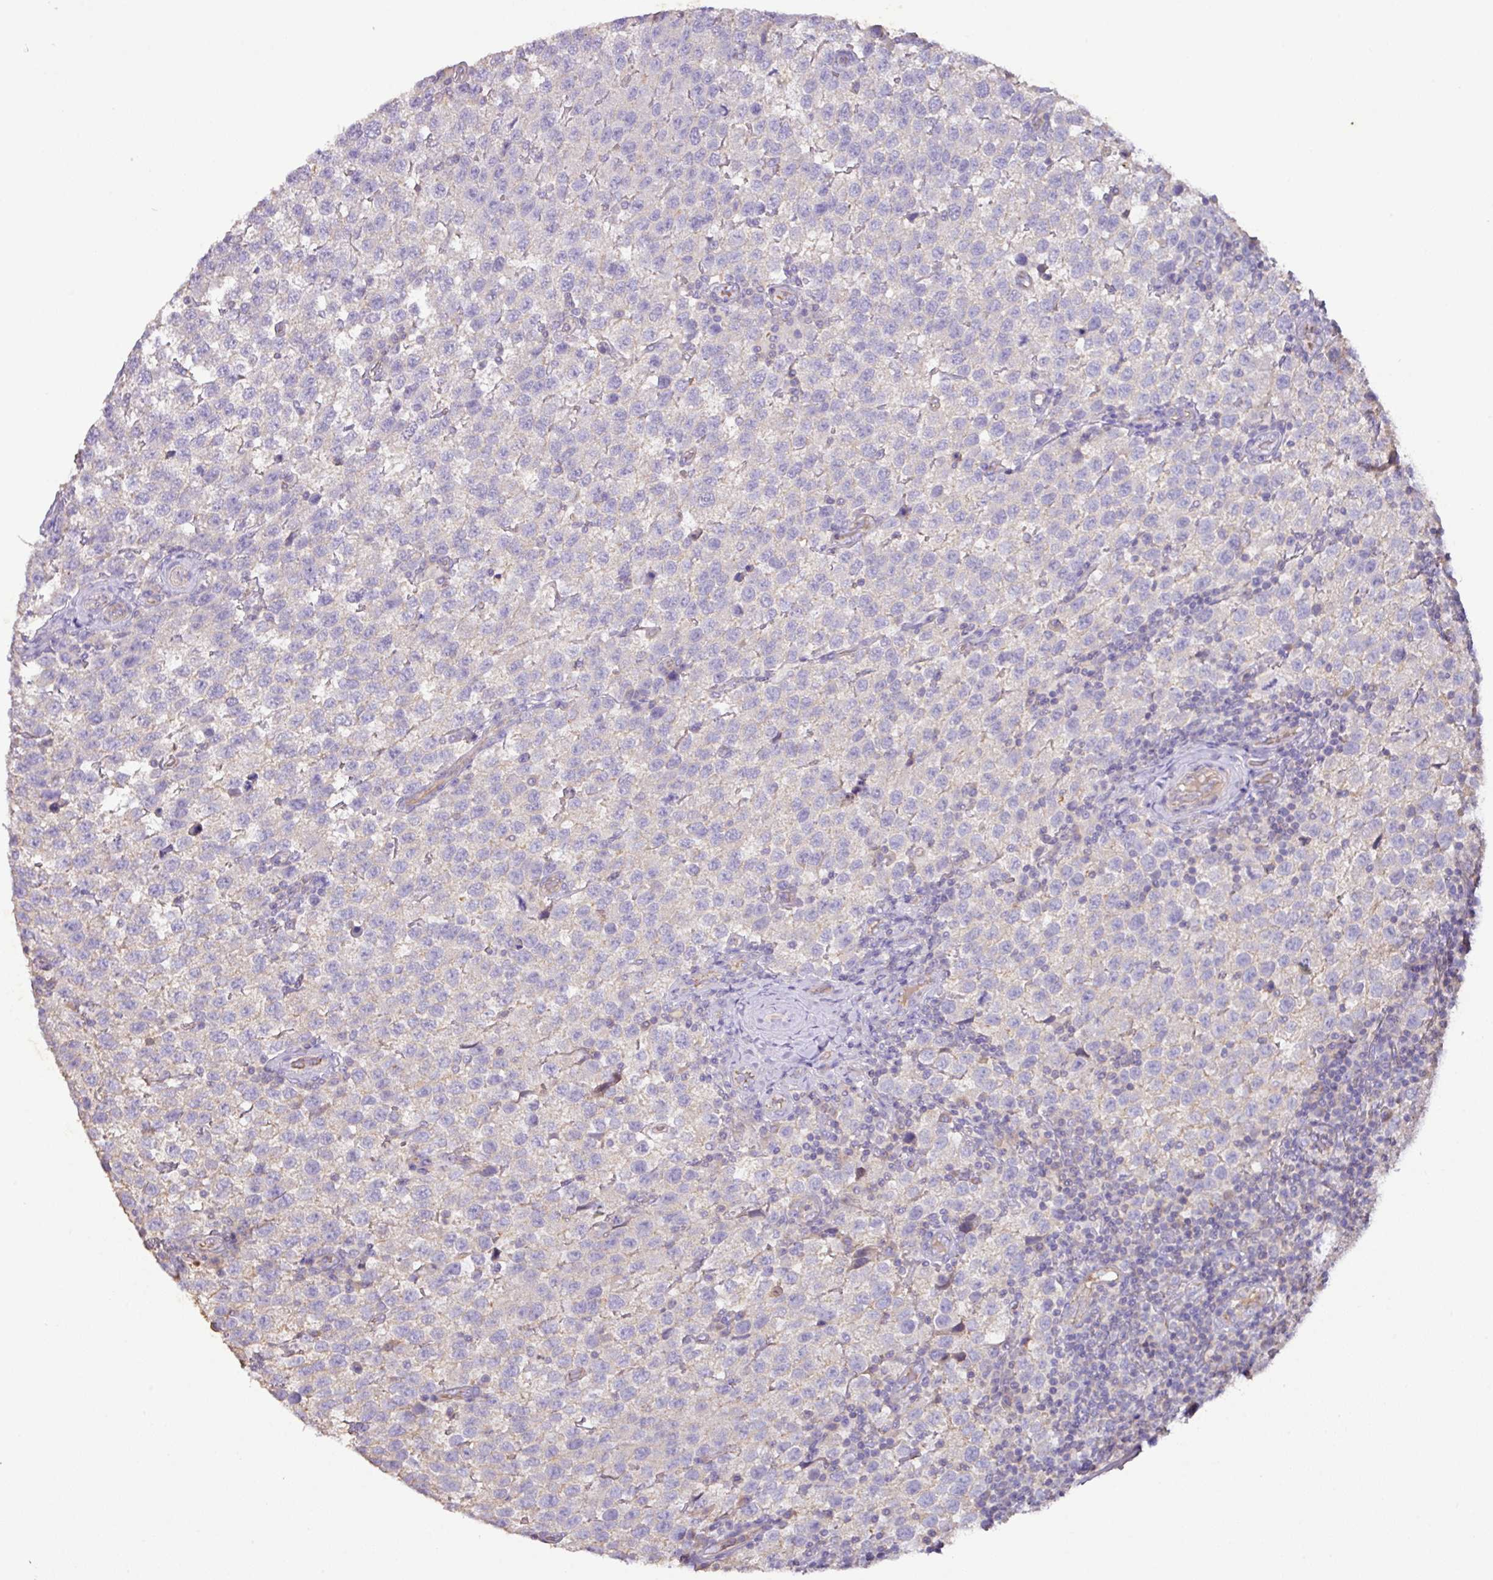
{"staining": {"intensity": "negative", "quantity": "none", "location": "none"}, "tissue": "testis cancer", "cell_type": "Tumor cells", "image_type": "cancer", "snomed": [{"axis": "morphology", "description": "Seminoma, NOS"}, {"axis": "topography", "description": "Testis"}], "caption": "Tumor cells show no significant expression in testis cancer (seminoma).", "gene": "AGR3", "patient": {"sex": "male", "age": 34}}